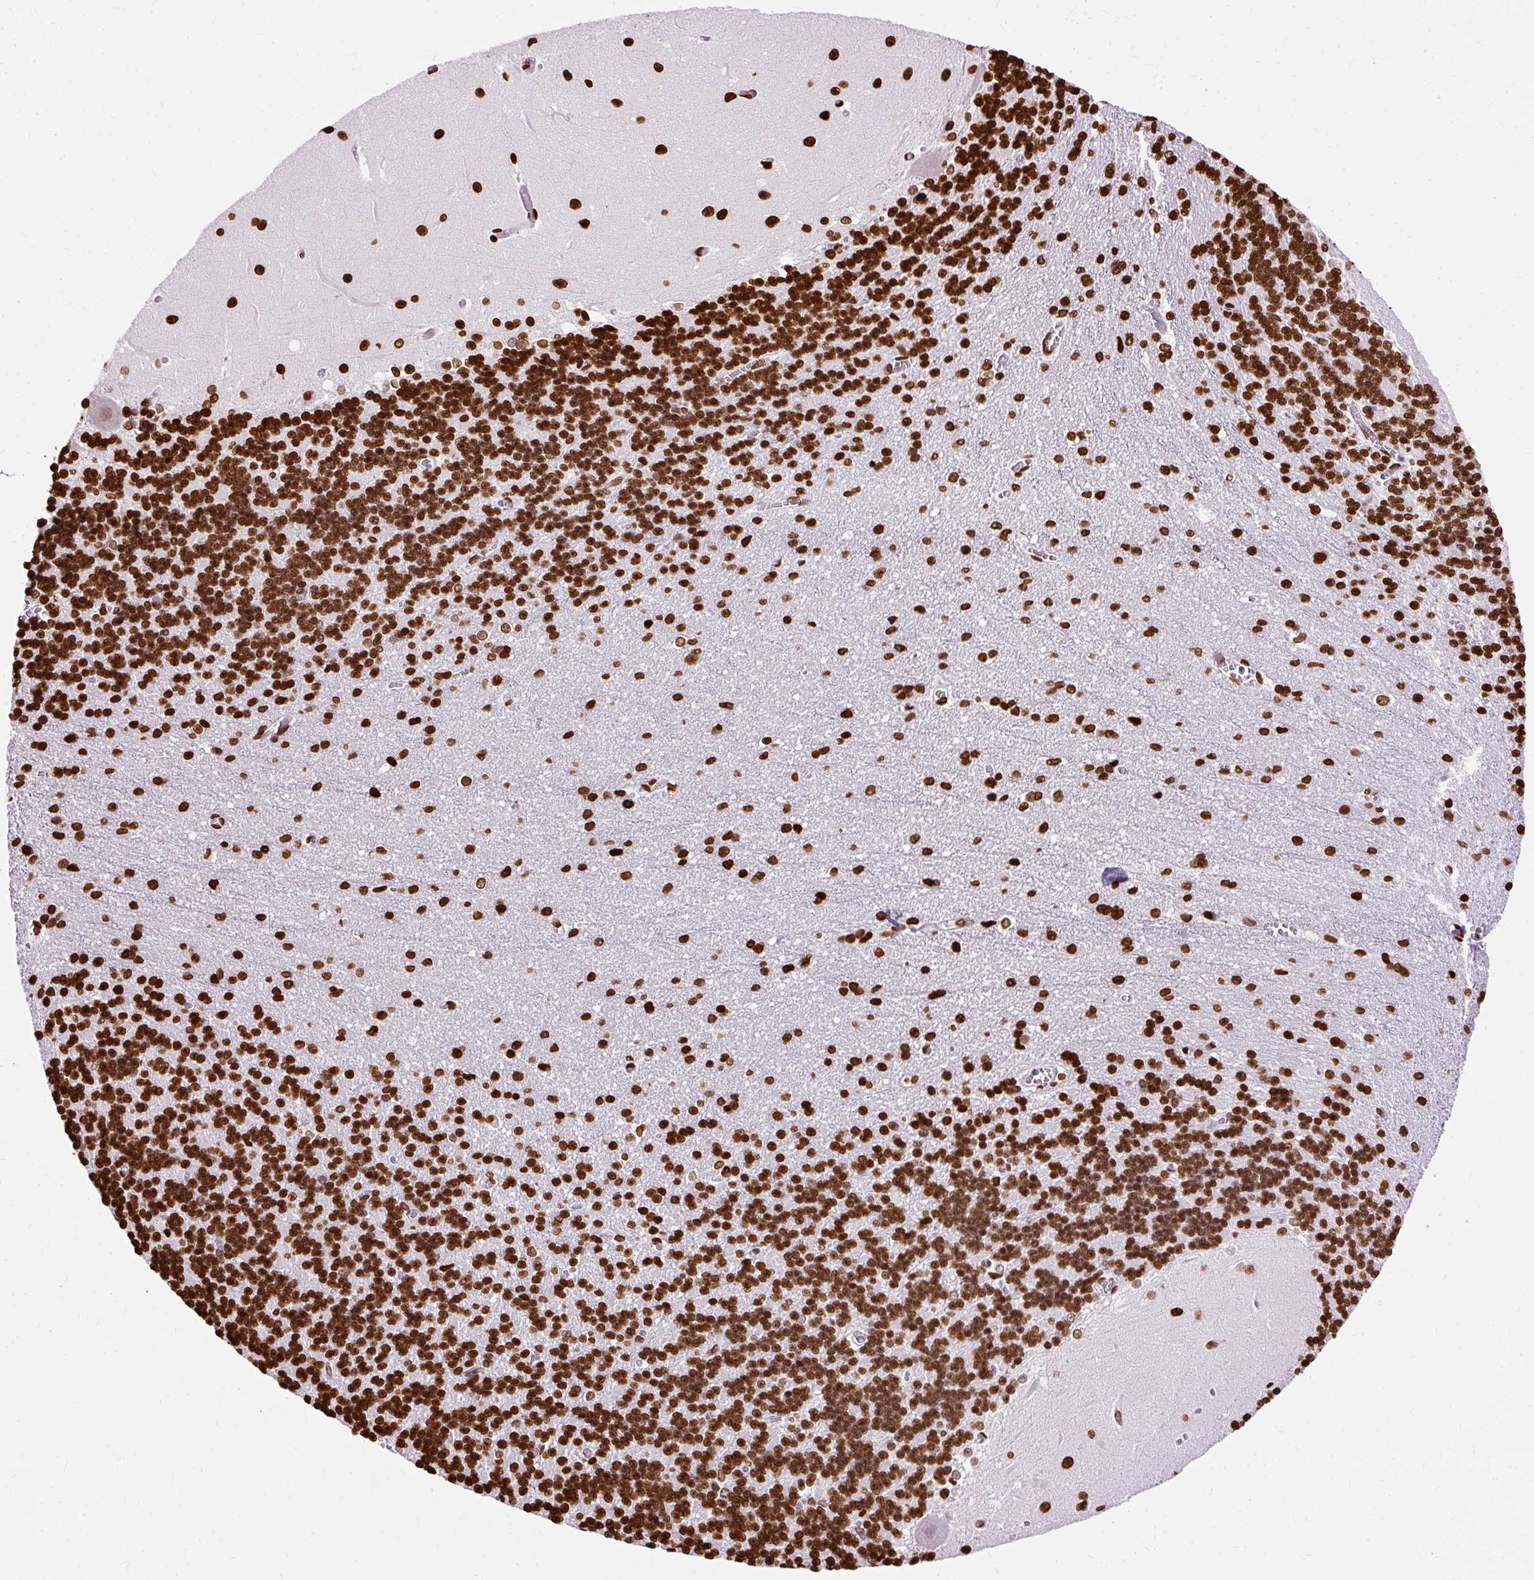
{"staining": {"intensity": "strong", "quantity": ">75%", "location": "nuclear"}, "tissue": "cerebellum", "cell_type": "Cells in granular layer", "image_type": "normal", "snomed": [{"axis": "morphology", "description": "Normal tissue, NOS"}, {"axis": "topography", "description": "Cerebellum"}], "caption": "This is a micrograph of immunohistochemistry (IHC) staining of normal cerebellum, which shows strong positivity in the nuclear of cells in granular layer.", "gene": "TMEM184C", "patient": {"sex": "male", "age": 37}}